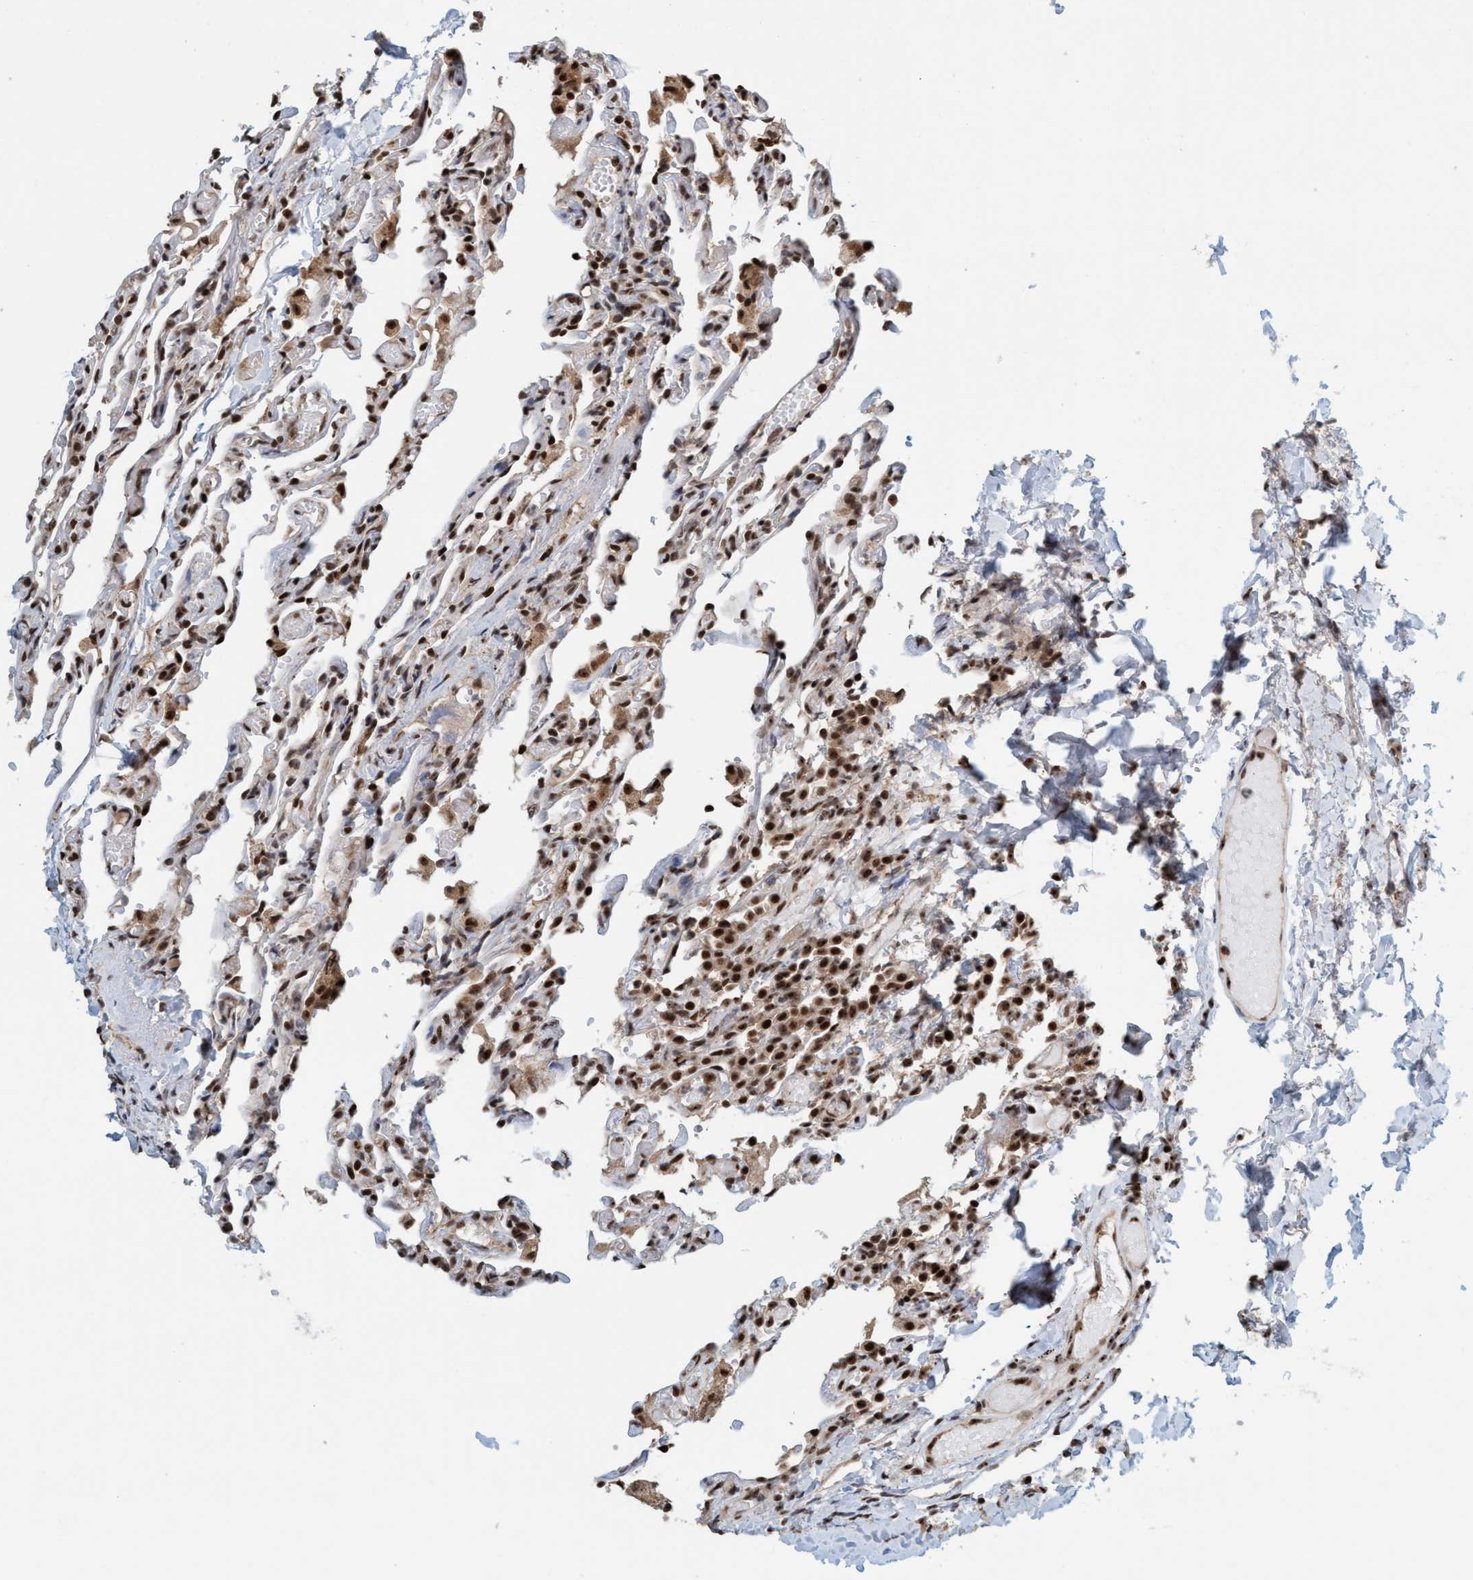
{"staining": {"intensity": "strong", "quantity": ">75%", "location": "nuclear"}, "tissue": "lung", "cell_type": "Alveolar cells", "image_type": "normal", "snomed": [{"axis": "morphology", "description": "Normal tissue, NOS"}, {"axis": "topography", "description": "Lung"}], "caption": "The photomicrograph shows immunohistochemical staining of unremarkable lung. There is strong nuclear staining is seen in about >75% of alveolar cells.", "gene": "SMCR8", "patient": {"sex": "male", "age": 21}}